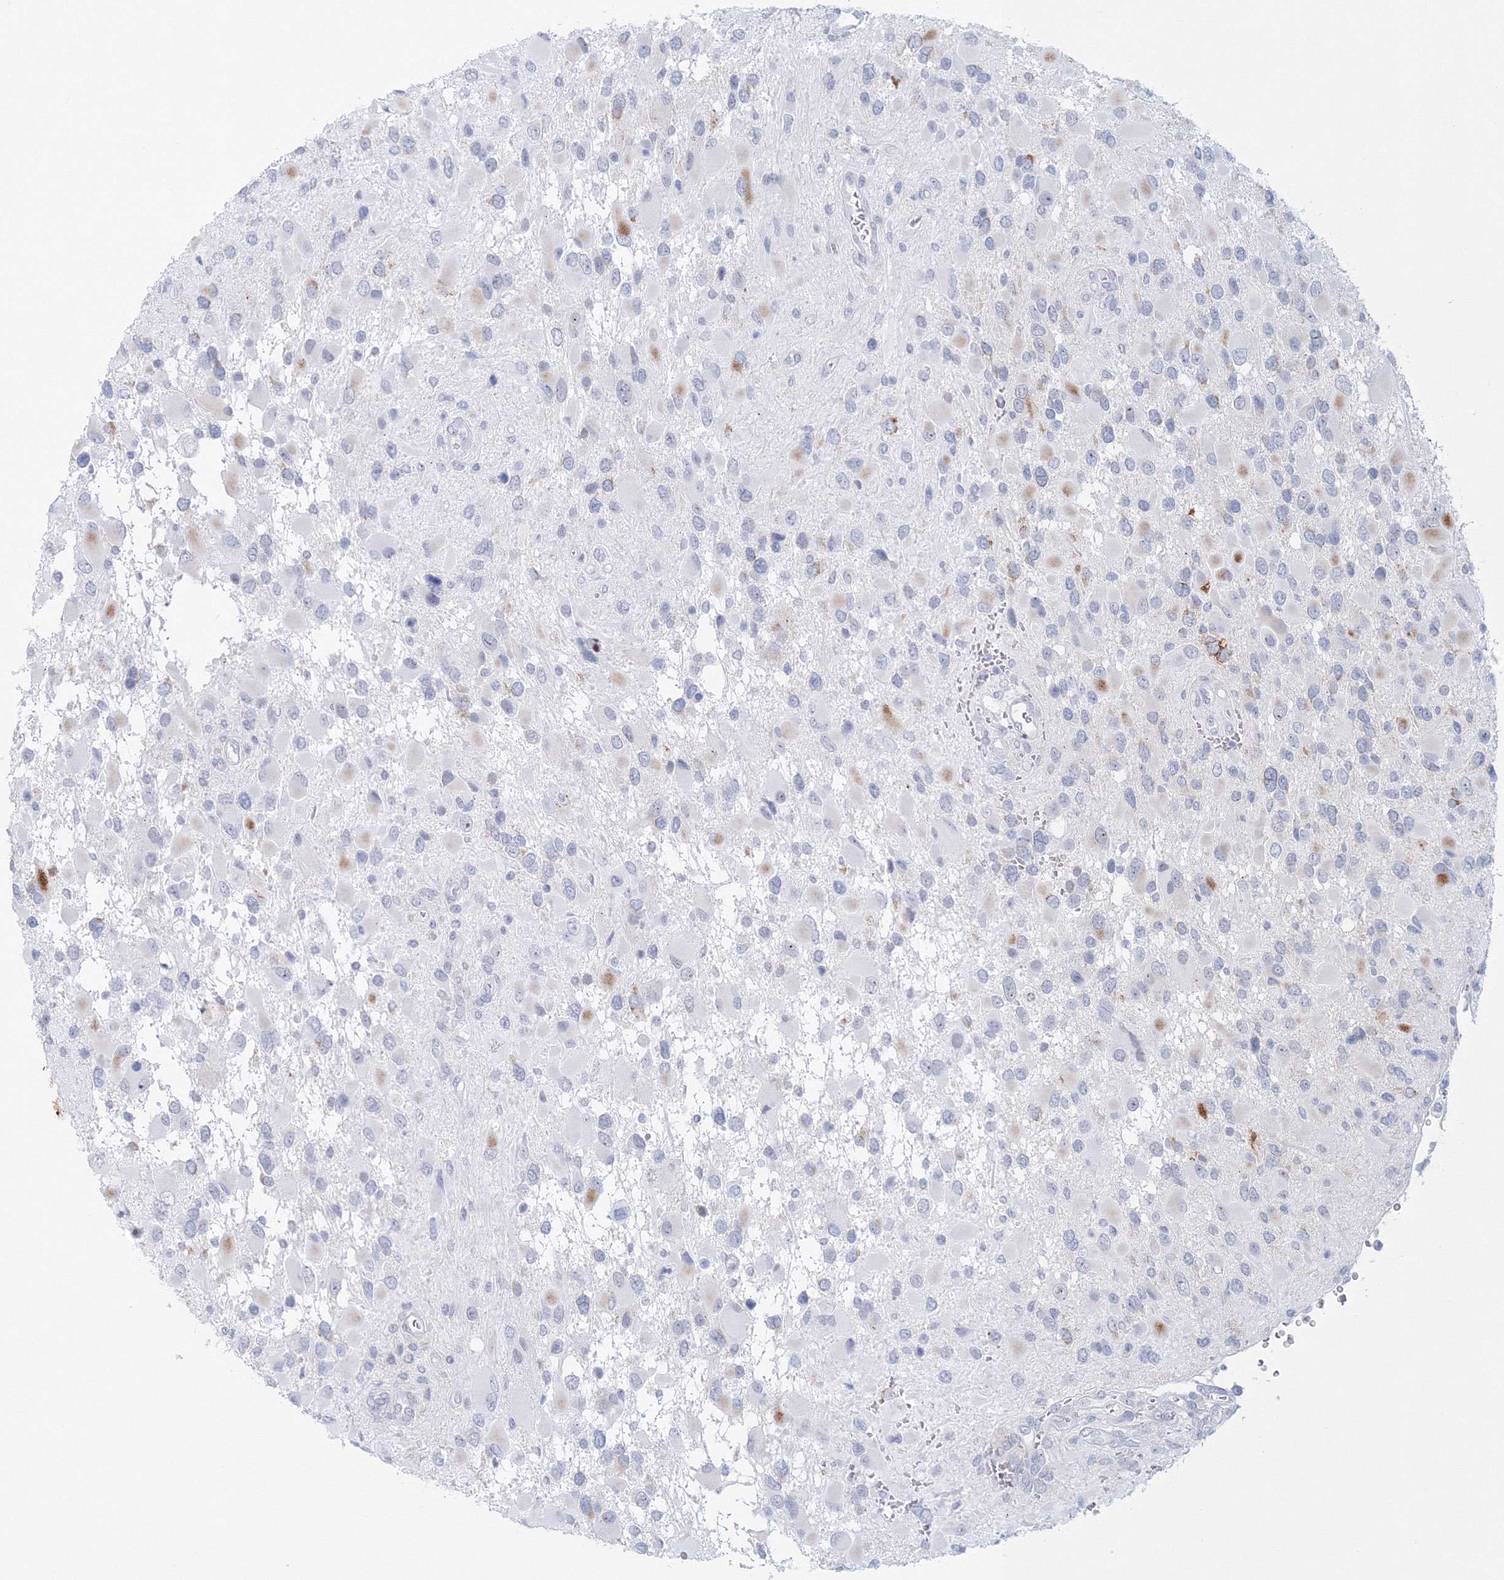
{"staining": {"intensity": "negative", "quantity": "none", "location": "none"}, "tissue": "glioma", "cell_type": "Tumor cells", "image_type": "cancer", "snomed": [{"axis": "morphology", "description": "Glioma, malignant, High grade"}, {"axis": "topography", "description": "Brain"}], "caption": "High magnification brightfield microscopy of glioma stained with DAB (brown) and counterstained with hematoxylin (blue): tumor cells show no significant positivity.", "gene": "VSIG1", "patient": {"sex": "male", "age": 53}}